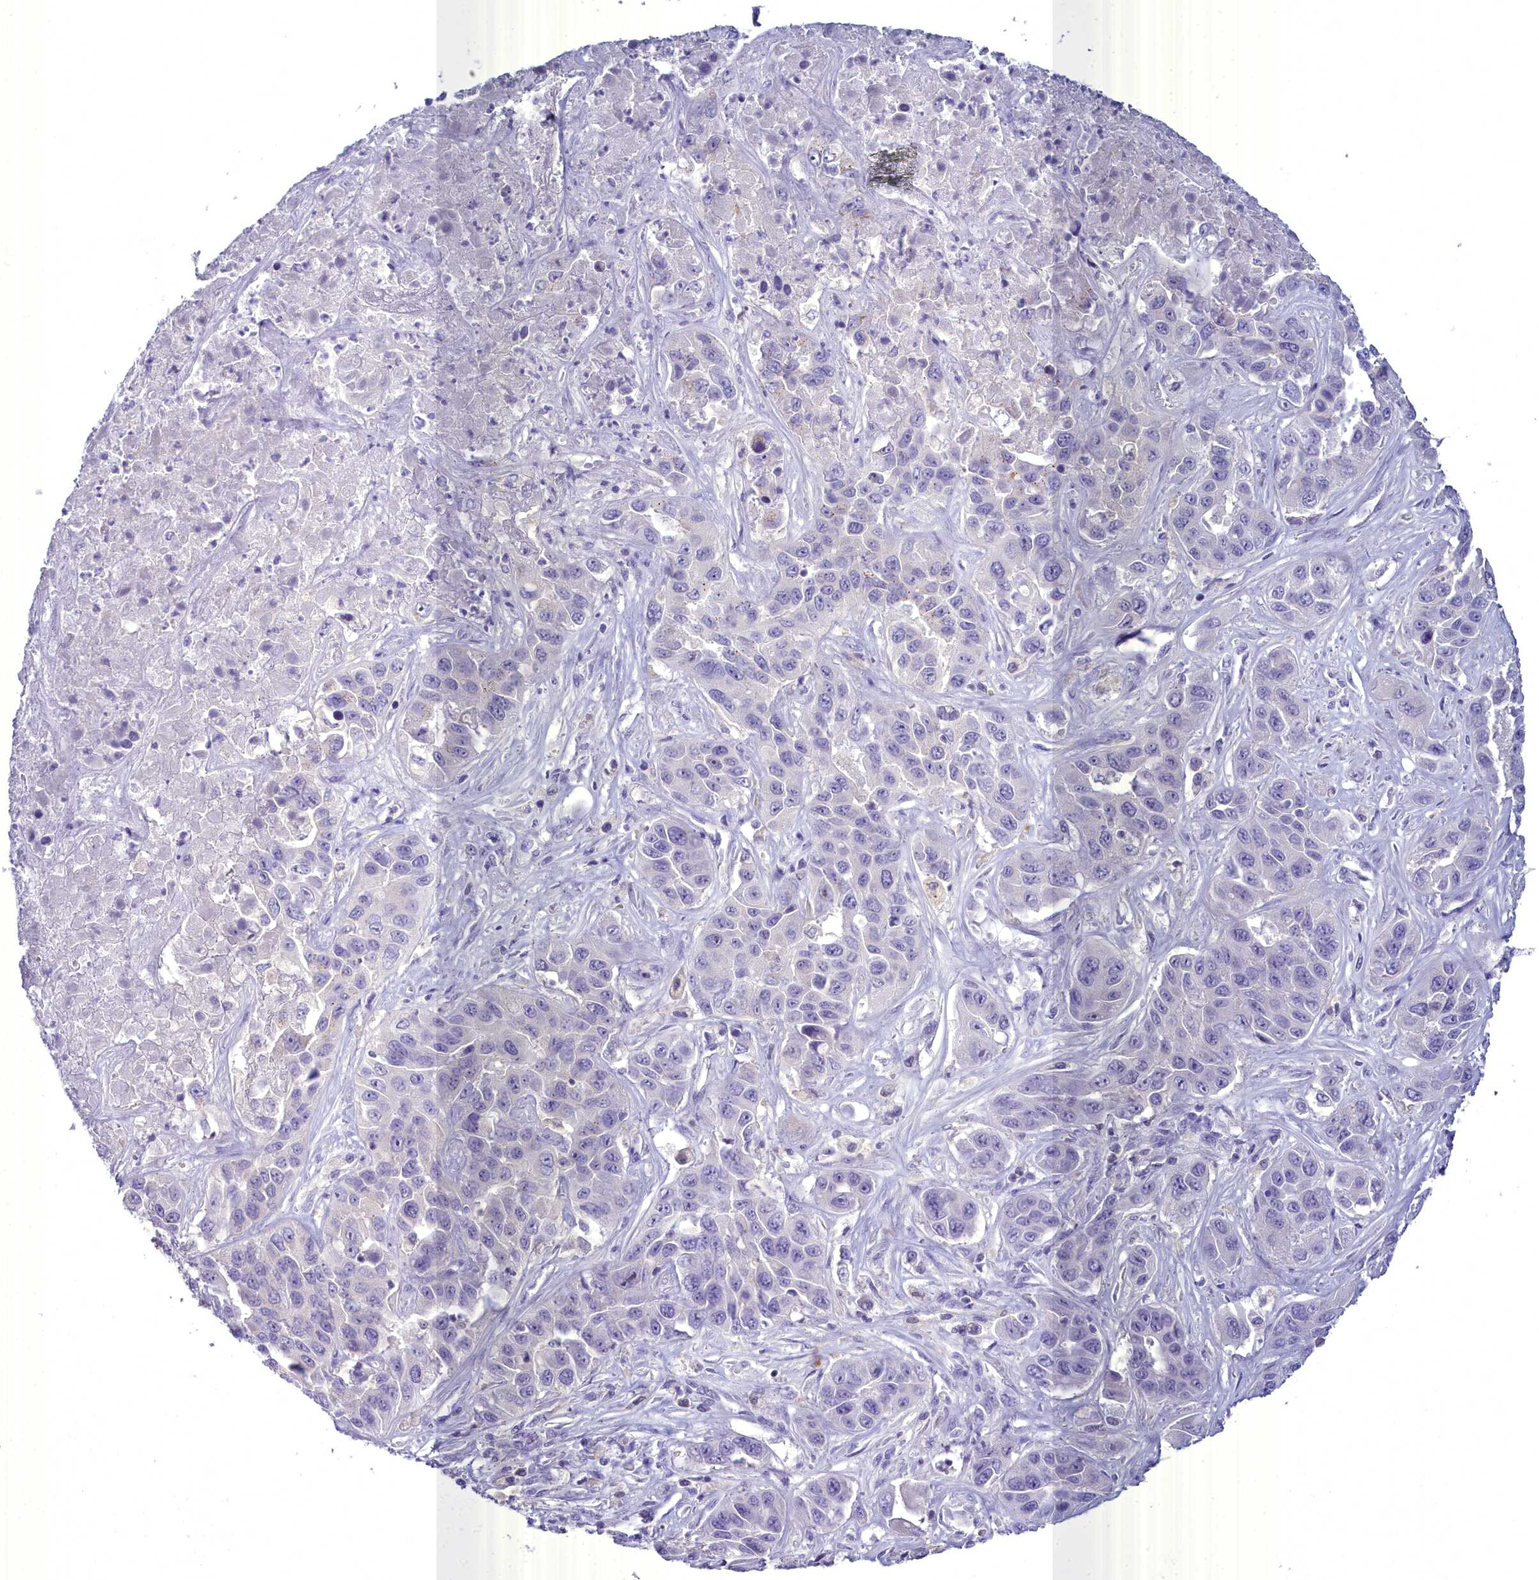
{"staining": {"intensity": "negative", "quantity": "none", "location": "none"}, "tissue": "liver cancer", "cell_type": "Tumor cells", "image_type": "cancer", "snomed": [{"axis": "morphology", "description": "Cholangiocarcinoma"}, {"axis": "topography", "description": "Liver"}], "caption": "Tumor cells are negative for brown protein staining in liver cholangiocarcinoma. (DAB immunohistochemistry visualized using brightfield microscopy, high magnification).", "gene": "BLNK", "patient": {"sex": "female", "age": 52}}